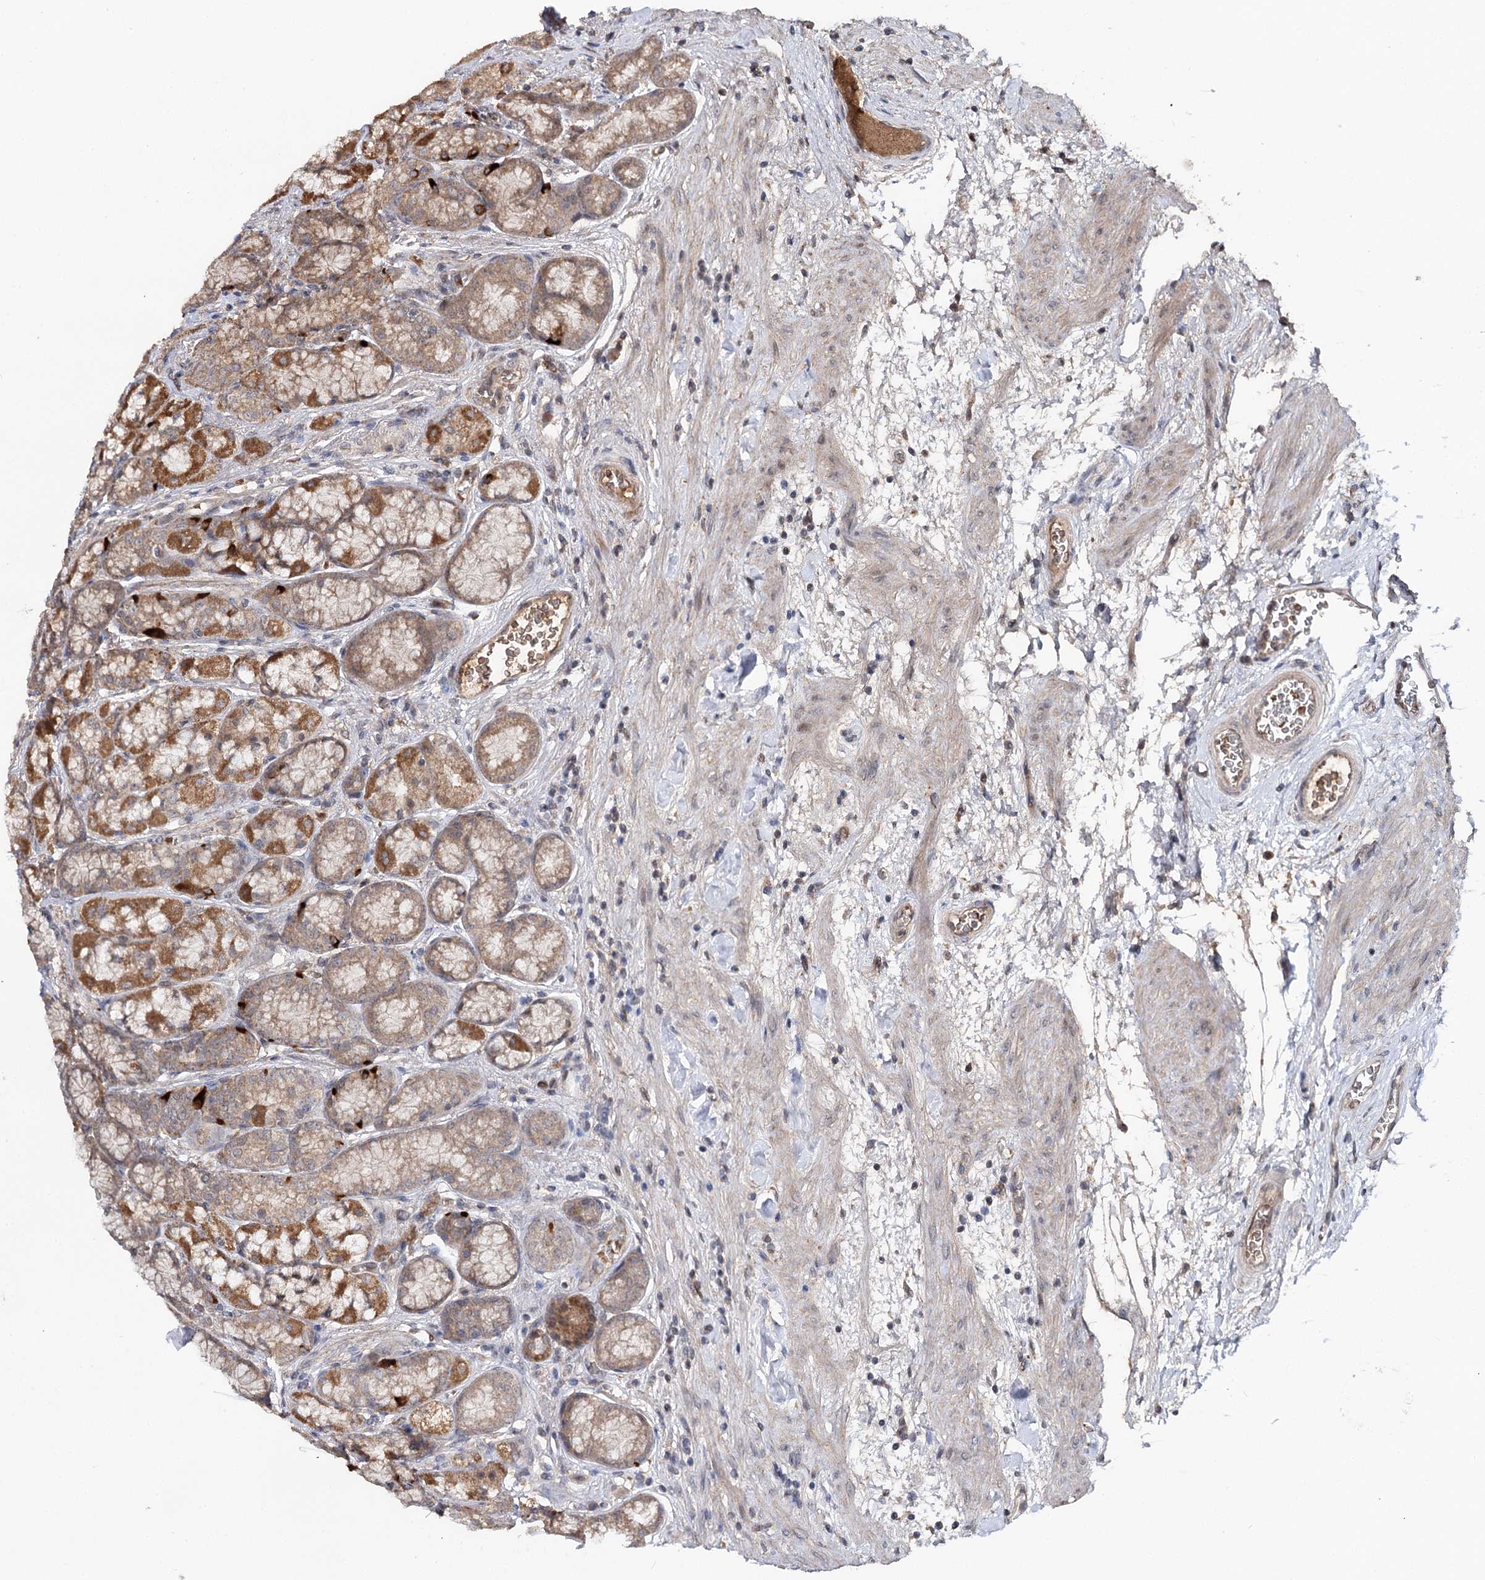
{"staining": {"intensity": "moderate", "quantity": ">75%", "location": "cytoplasmic/membranous"}, "tissue": "stomach", "cell_type": "Glandular cells", "image_type": "normal", "snomed": [{"axis": "morphology", "description": "Normal tissue, NOS"}, {"axis": "morphology", "description": "Adenocarcinoma, NOS"}, {"axis": "morphology", "description": "Adenocarcinoma, High grade"}, {"axis": "topography", "description": "Stomach, upper"}, {"axis": "topography", "description": "Stomach"}], "caption": "A brown stain highlights moderate cytoplasmic/membranous positivity of a protein in glandular cells of normal stomach. (Stains: DAB (3,3'-diaminobenzidine) in brown, nuclei in blue, Microscopy: brightfield microscopy at high magnification).", "gene": "MSANTD2", "patient": {"sex": "female", "age": 65}}